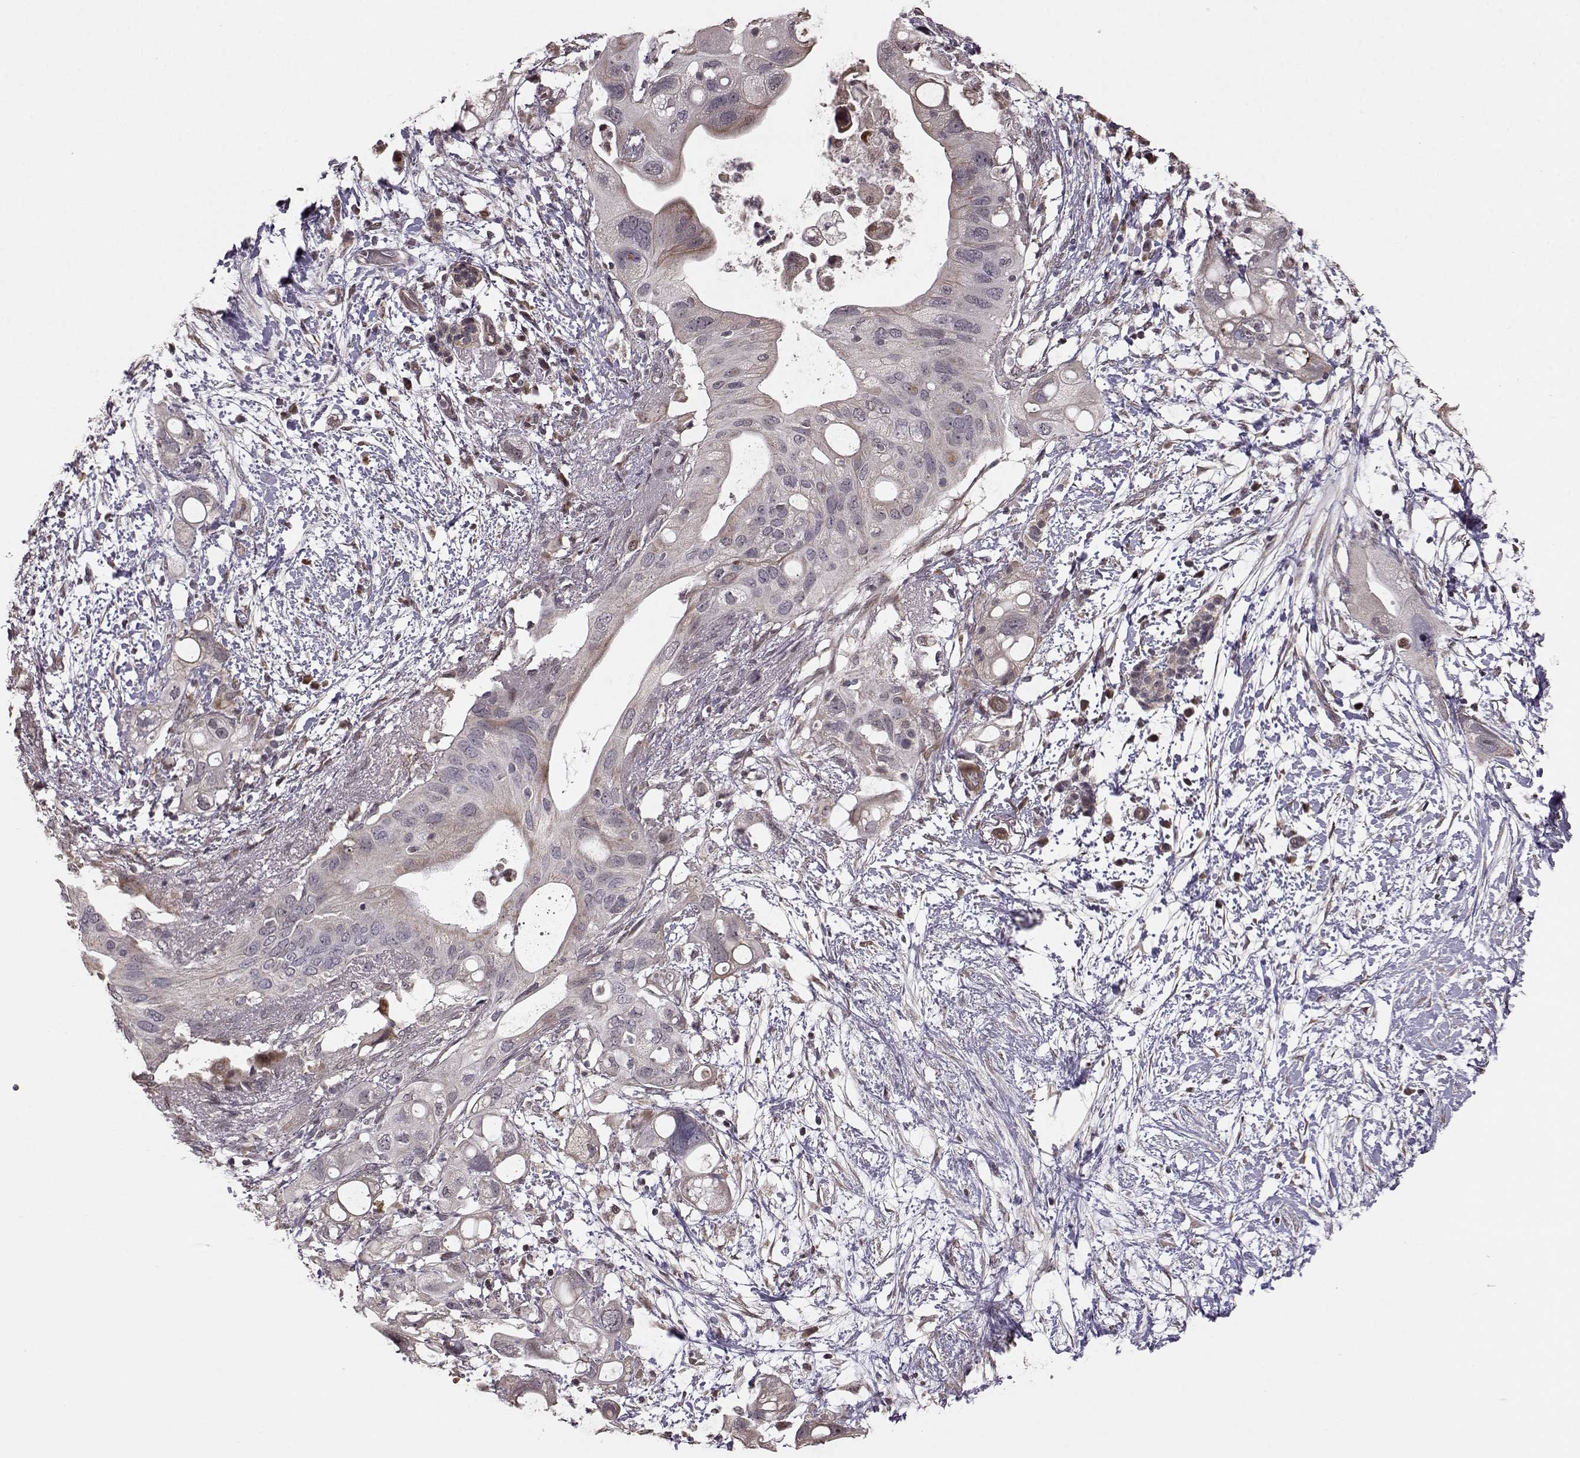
{"staining": {"intensity": "negative", "quantity": "none", "location": "none"}, "tissue": "pancreatic cancer", "cell_type": "Tumor cells", "image_type": "cancer", "snomed": [{"axis": "morphology", "description": "Adenocarcinoma, NOS"}, {"axis": "topography", "description": "Pancreas"}], "caption": "Photomicrograph shows no protein positivity in tumor cells of adenocarcinoma (pancreatic) tissue.", "gene": "BACH2", "patient": {"sex": "female", "age": 72}}